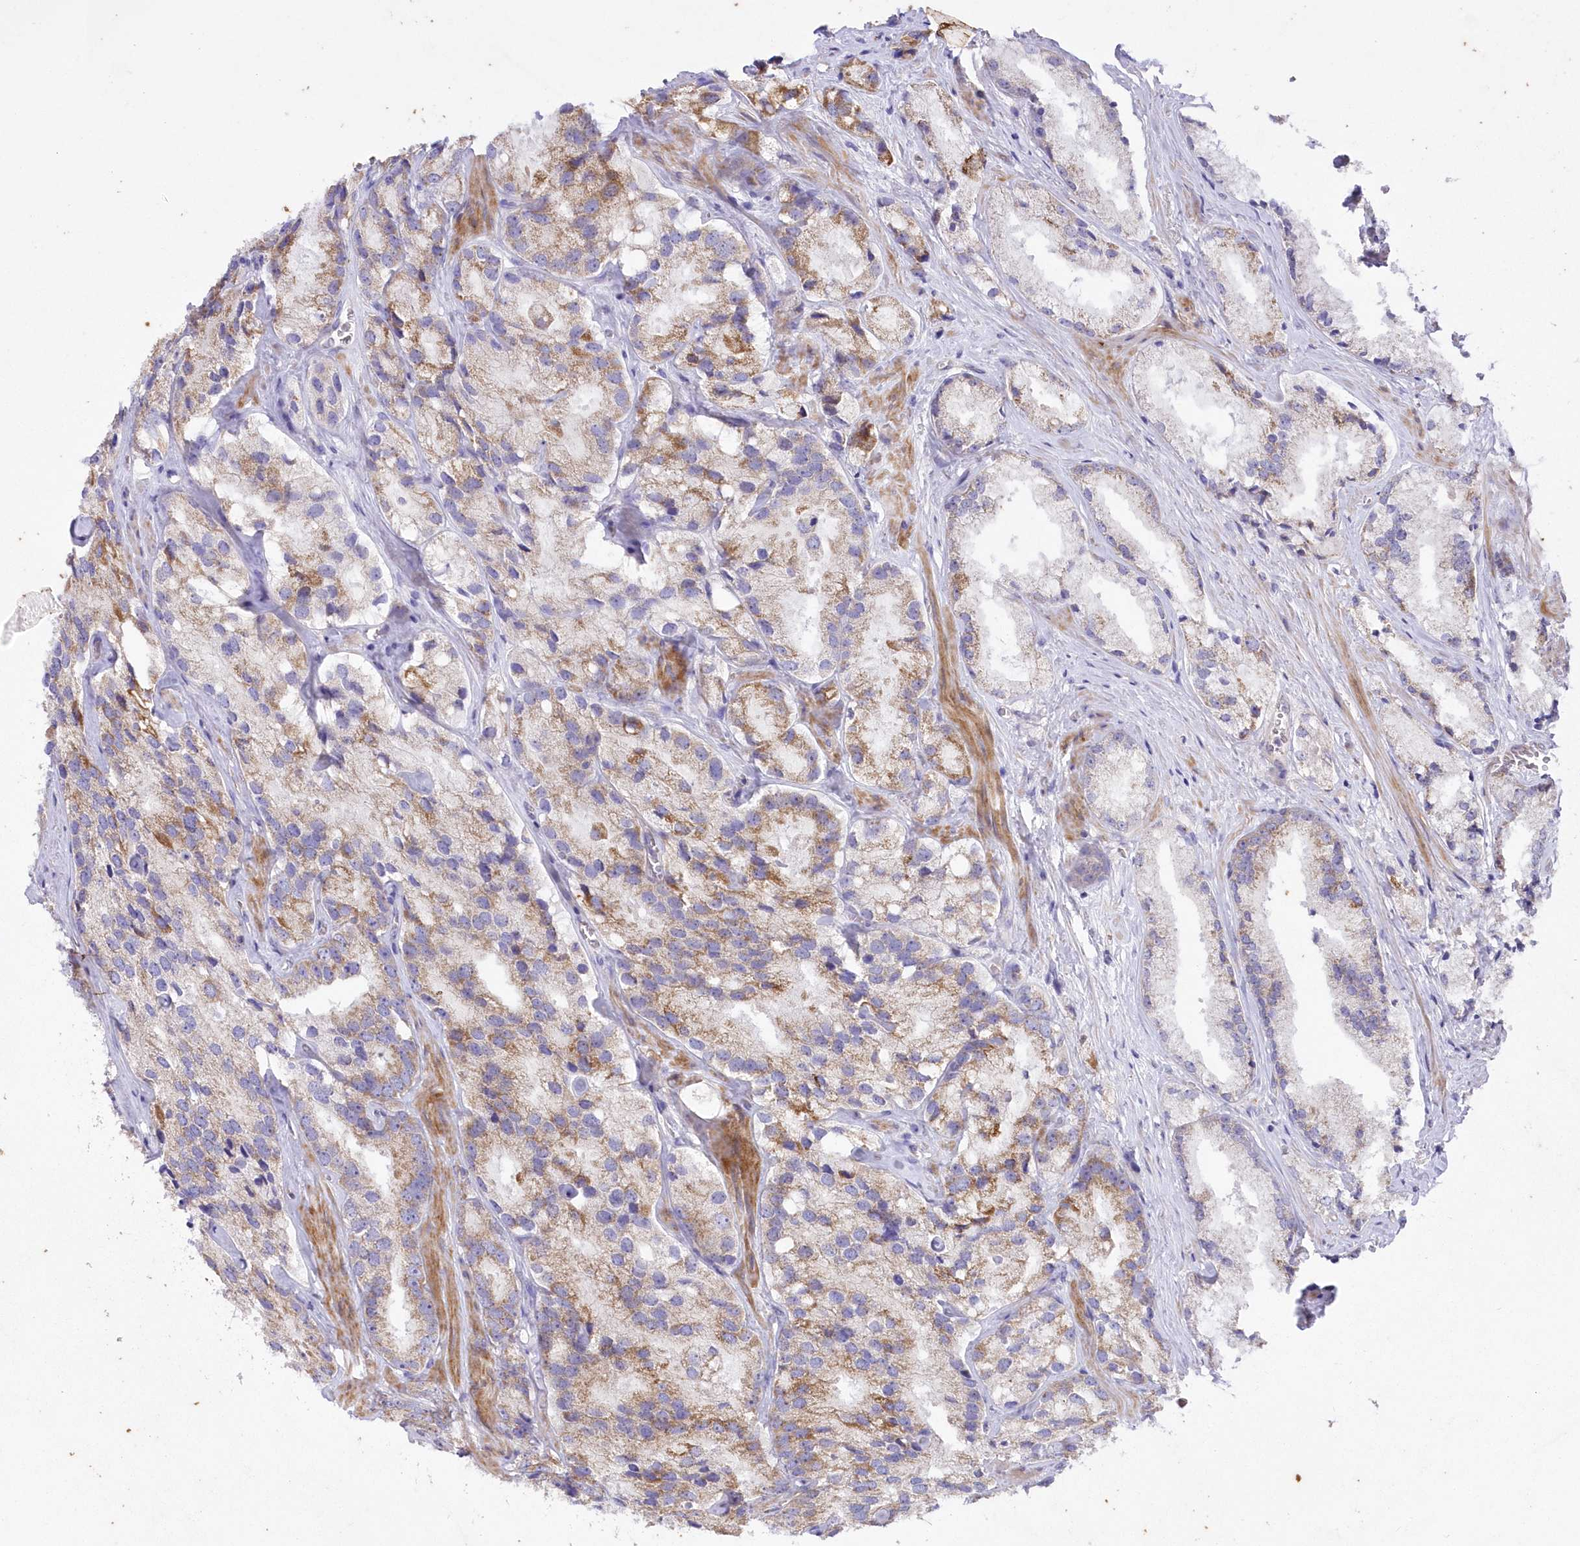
{"staining": {"intensity": "moderate", "quantity": "25%-75%", "location": "cytoplasmic/membranous"}, "tissue": "prostate cancer", "cell_type": "Tumor cells", "image_type": "cancer", "snomed": [{"axis": "morphology", "description": "Adenocarcinoma, High grade"}, {"axis": "topography", "description": "Prostate"}], "caption": "Tumor cells reveal medium levels of moderate cytoplasmic/membranous positivity in about 25%-75% of cells in prostate adenocarcinoma (high-grade). (IHC, brightfield microscopy, high magnification).", "gene": "ITSN2", "patient": {"sex": "male", "age": 66}}